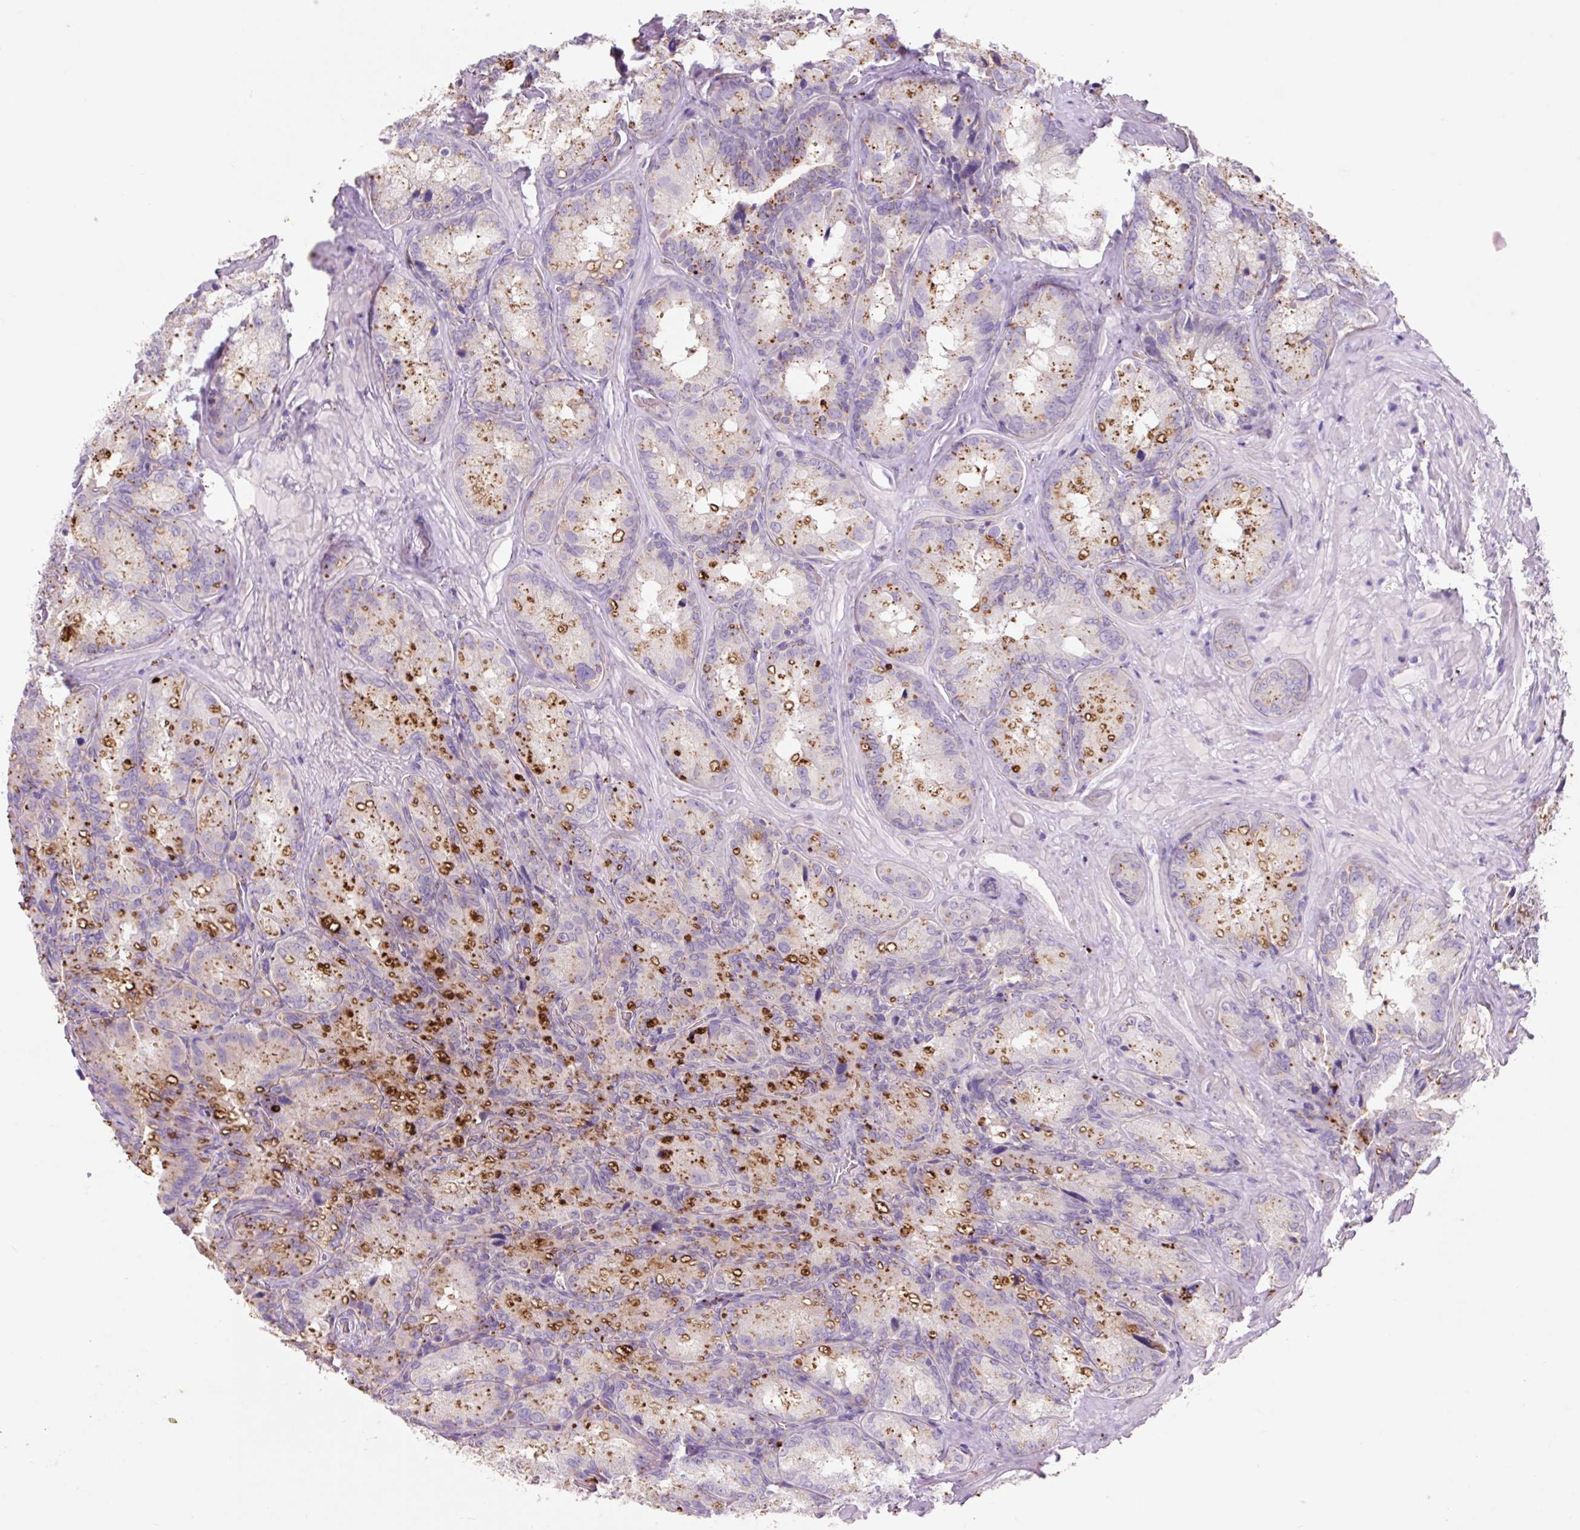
{"staining": {"intensity": "strong", "quantity": "<25%", "location": "cytoplasmic/membranous"}, "tissue": "seminal vesicle", "cell_type": "Glandular cells", "image_type": "normal", "snomed": [{"axis": "morphology", "description": "Normal tissue, NOS"}, {"axis": "topography", "description": "Seminal veicle"}], "caption": "Glandular cells exhibit strong cytoplasmic/membranous staining in approximately <25% of cells in unremarkable seminal vesicle.", "gene": "HEXA", "patient": {"sex": "male", "age": 47}}